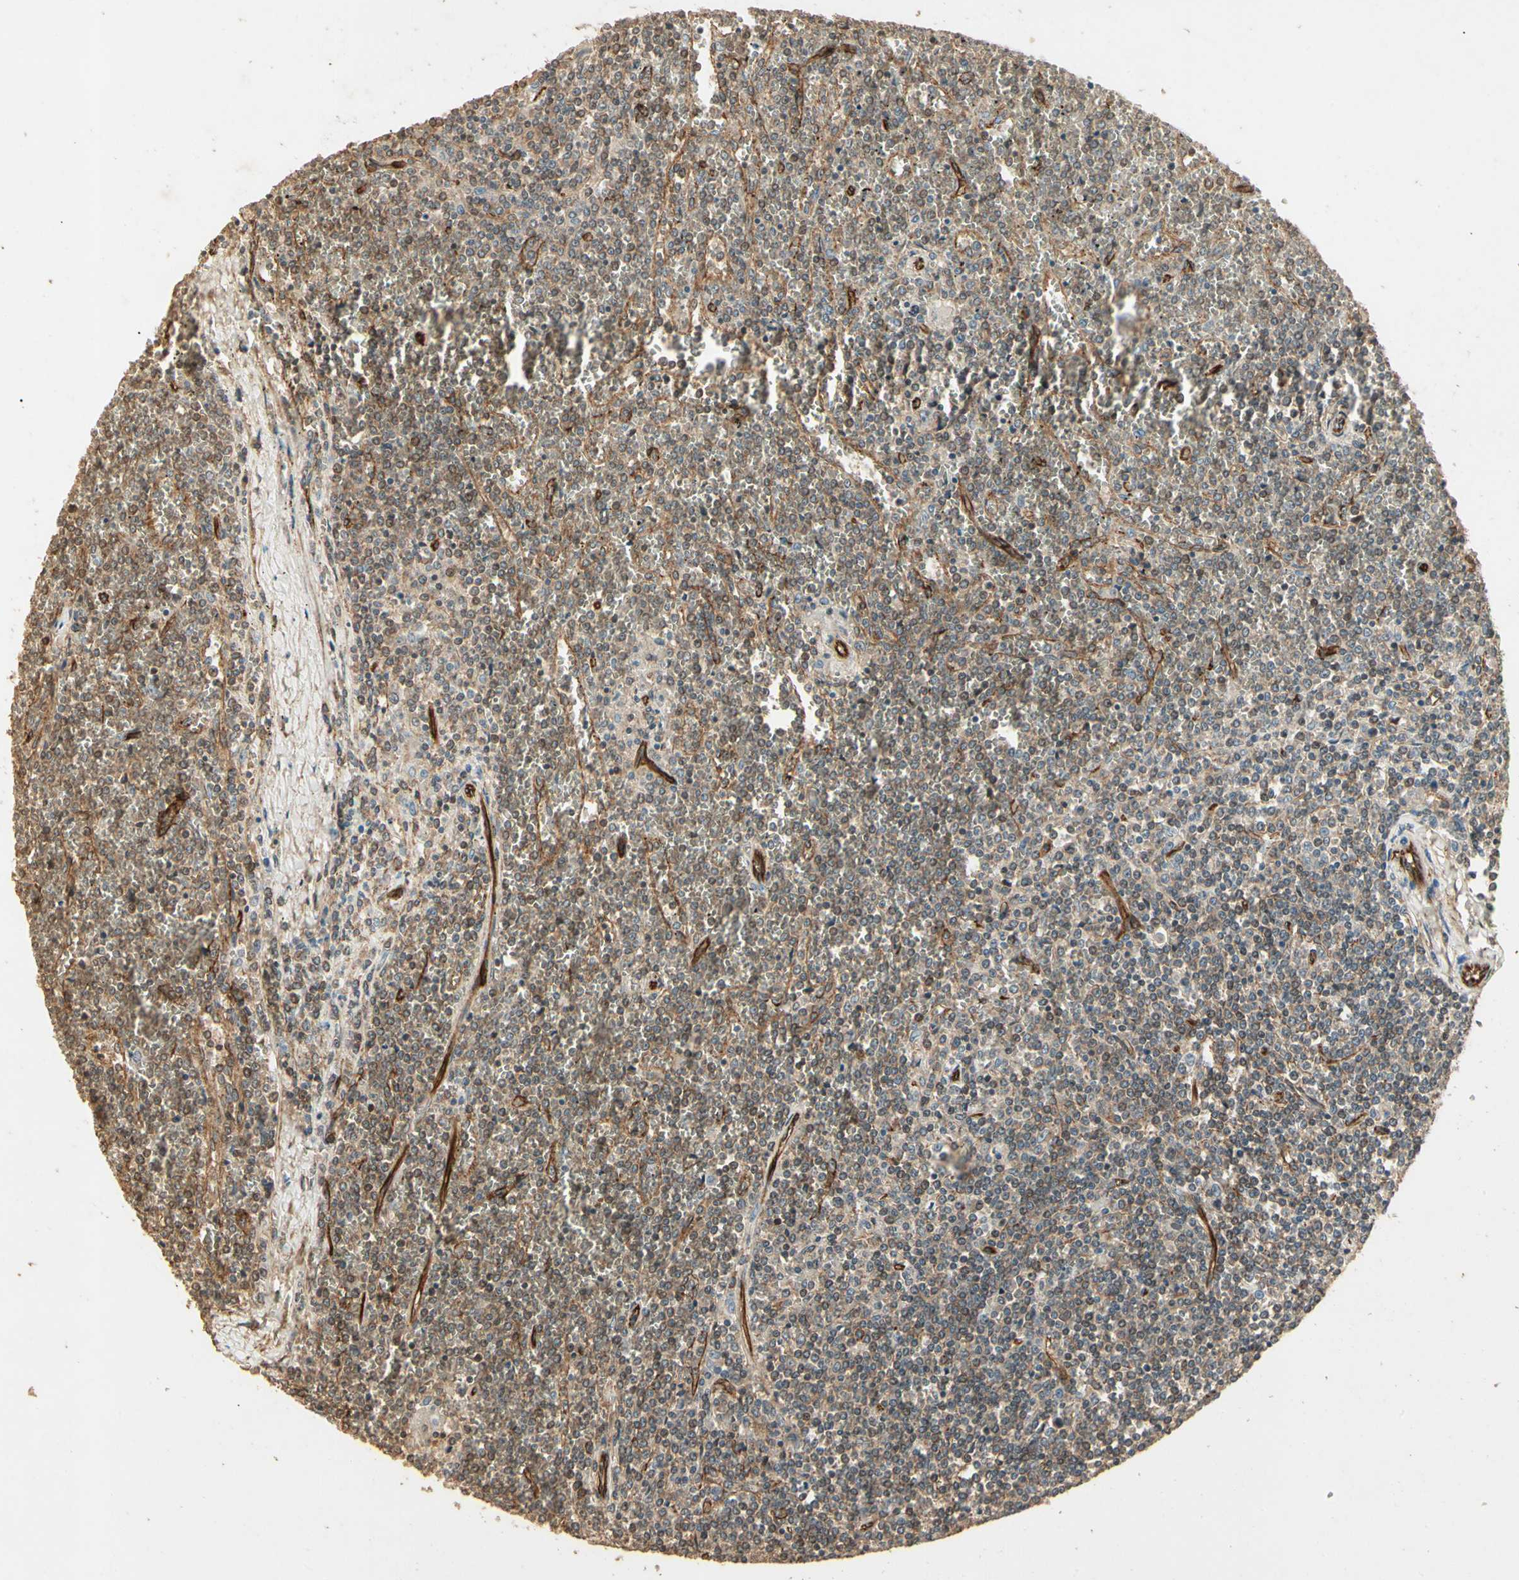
{"staining": {"intensity": "weak", "quantity": "<25%", "location": "cytoplasmic/membranous"}, "tissue": "lymphoma", "cell_type": "Tumor cells", "image_type": "cancer", "snomed": [{"axis": "morphology", "description": "Malignant lymphoma, non-Hodgkin's type, Low grade"}, {"axis": "topography", "description": "Spleen"}], "caption": "Immunohistochemistry (IHC) histopathology image of human malignant lymphoma, non-Hodgkin's type (low-grade) stained for a protein (brown), which shows no expression in tumor cells. The staining is performed using DAB brown chromogen with nuclei counter-stained in using hematoxylin.", "gene": "RNF180", "patient": {"sex": "female", "age": 19}}